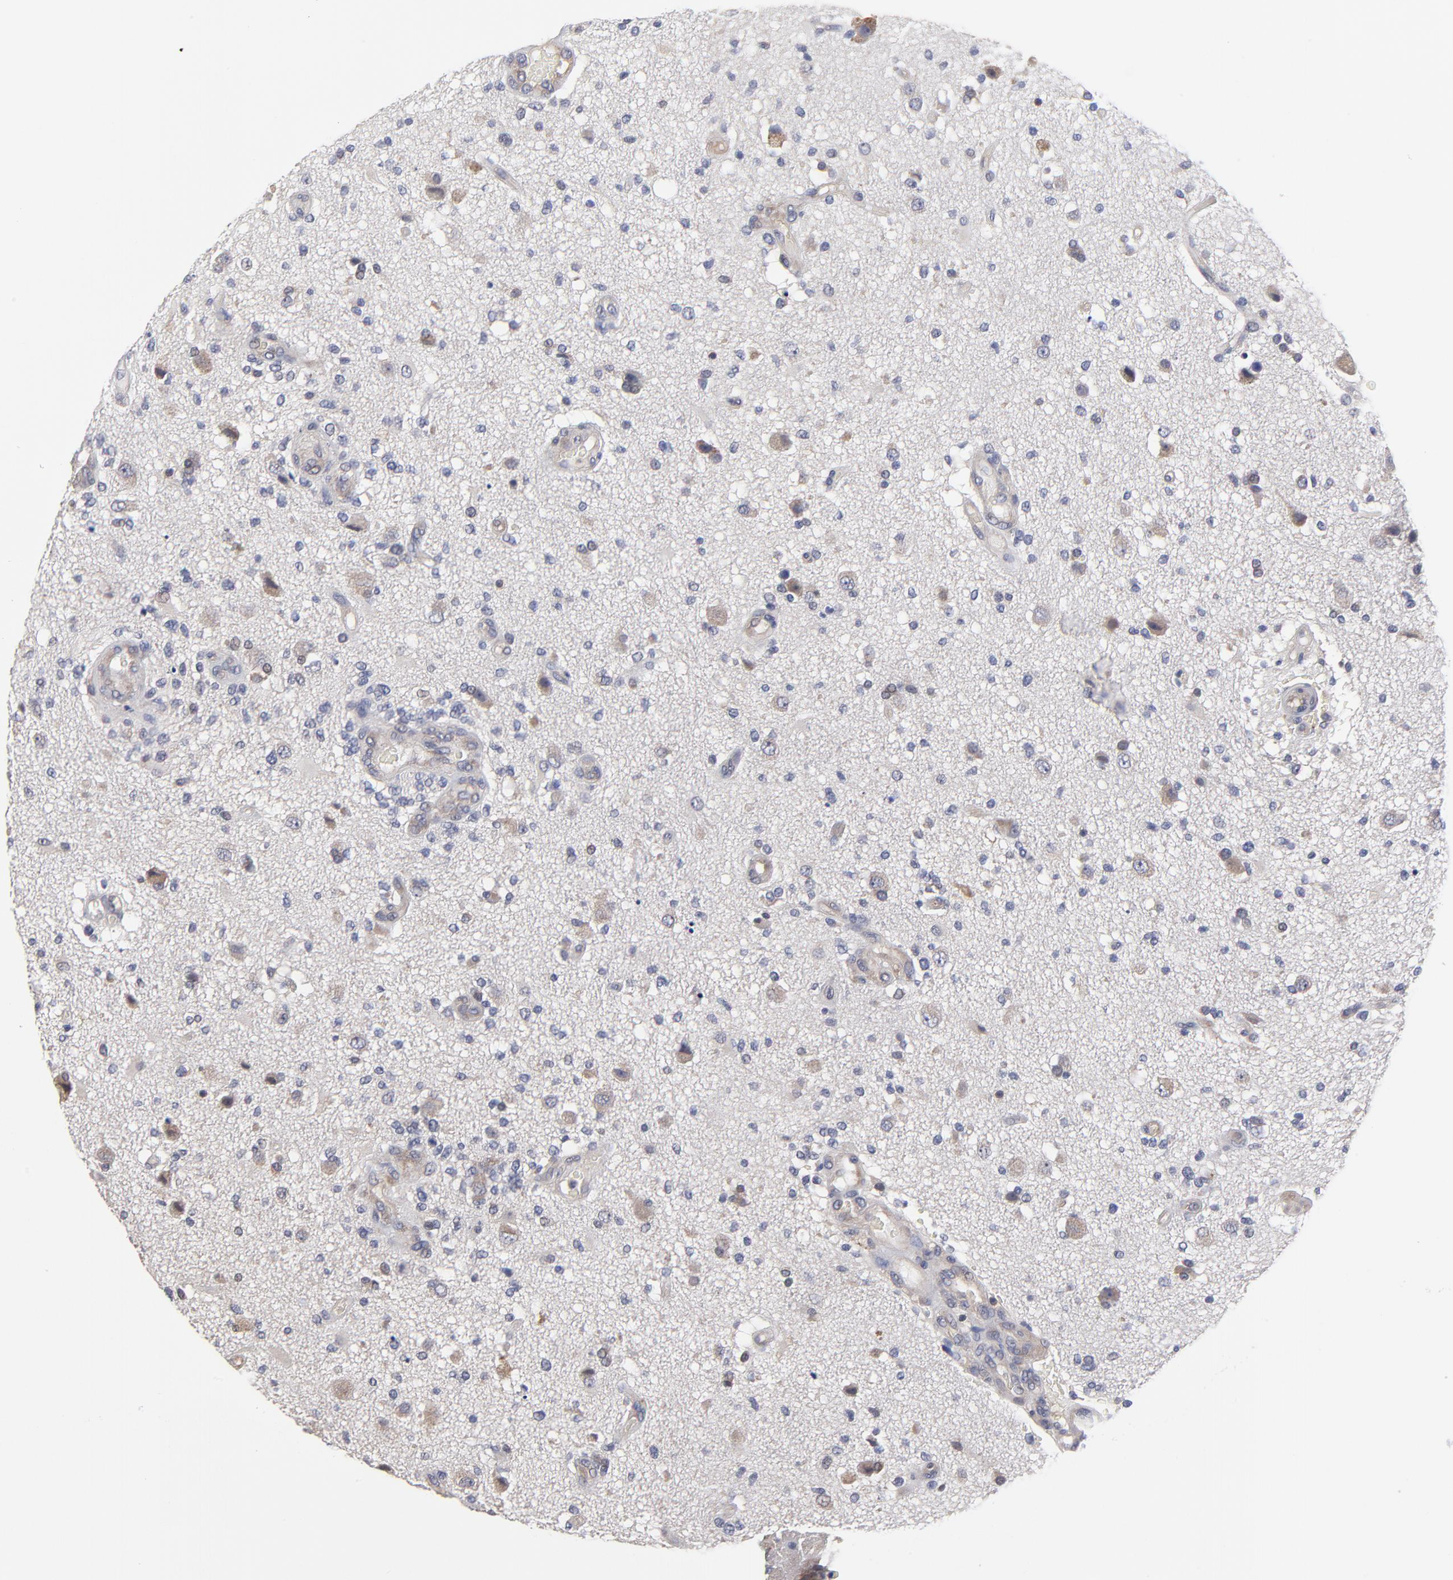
{"staining": {"intensity": "weak", "quantity": "<25%", "location": "cytoplasmic/membranous"}, "tissue": "glioma", "cell_type": "Tumor cells", "image_type": "cancer", "snomed": [{"axis": "morphology", "description": "Normal tissue, NOS"}, {"axis": "morphology", "description": "Glioma, malignant, High grade"}, {"axis": "topography", "description": "Cerebral cortex"}], "caption": "Micrograph shows no protein staining in tumor cells of glioma tissue.", "gene": "ZNF157", "patient": {"sex": "male", "age": 75}}